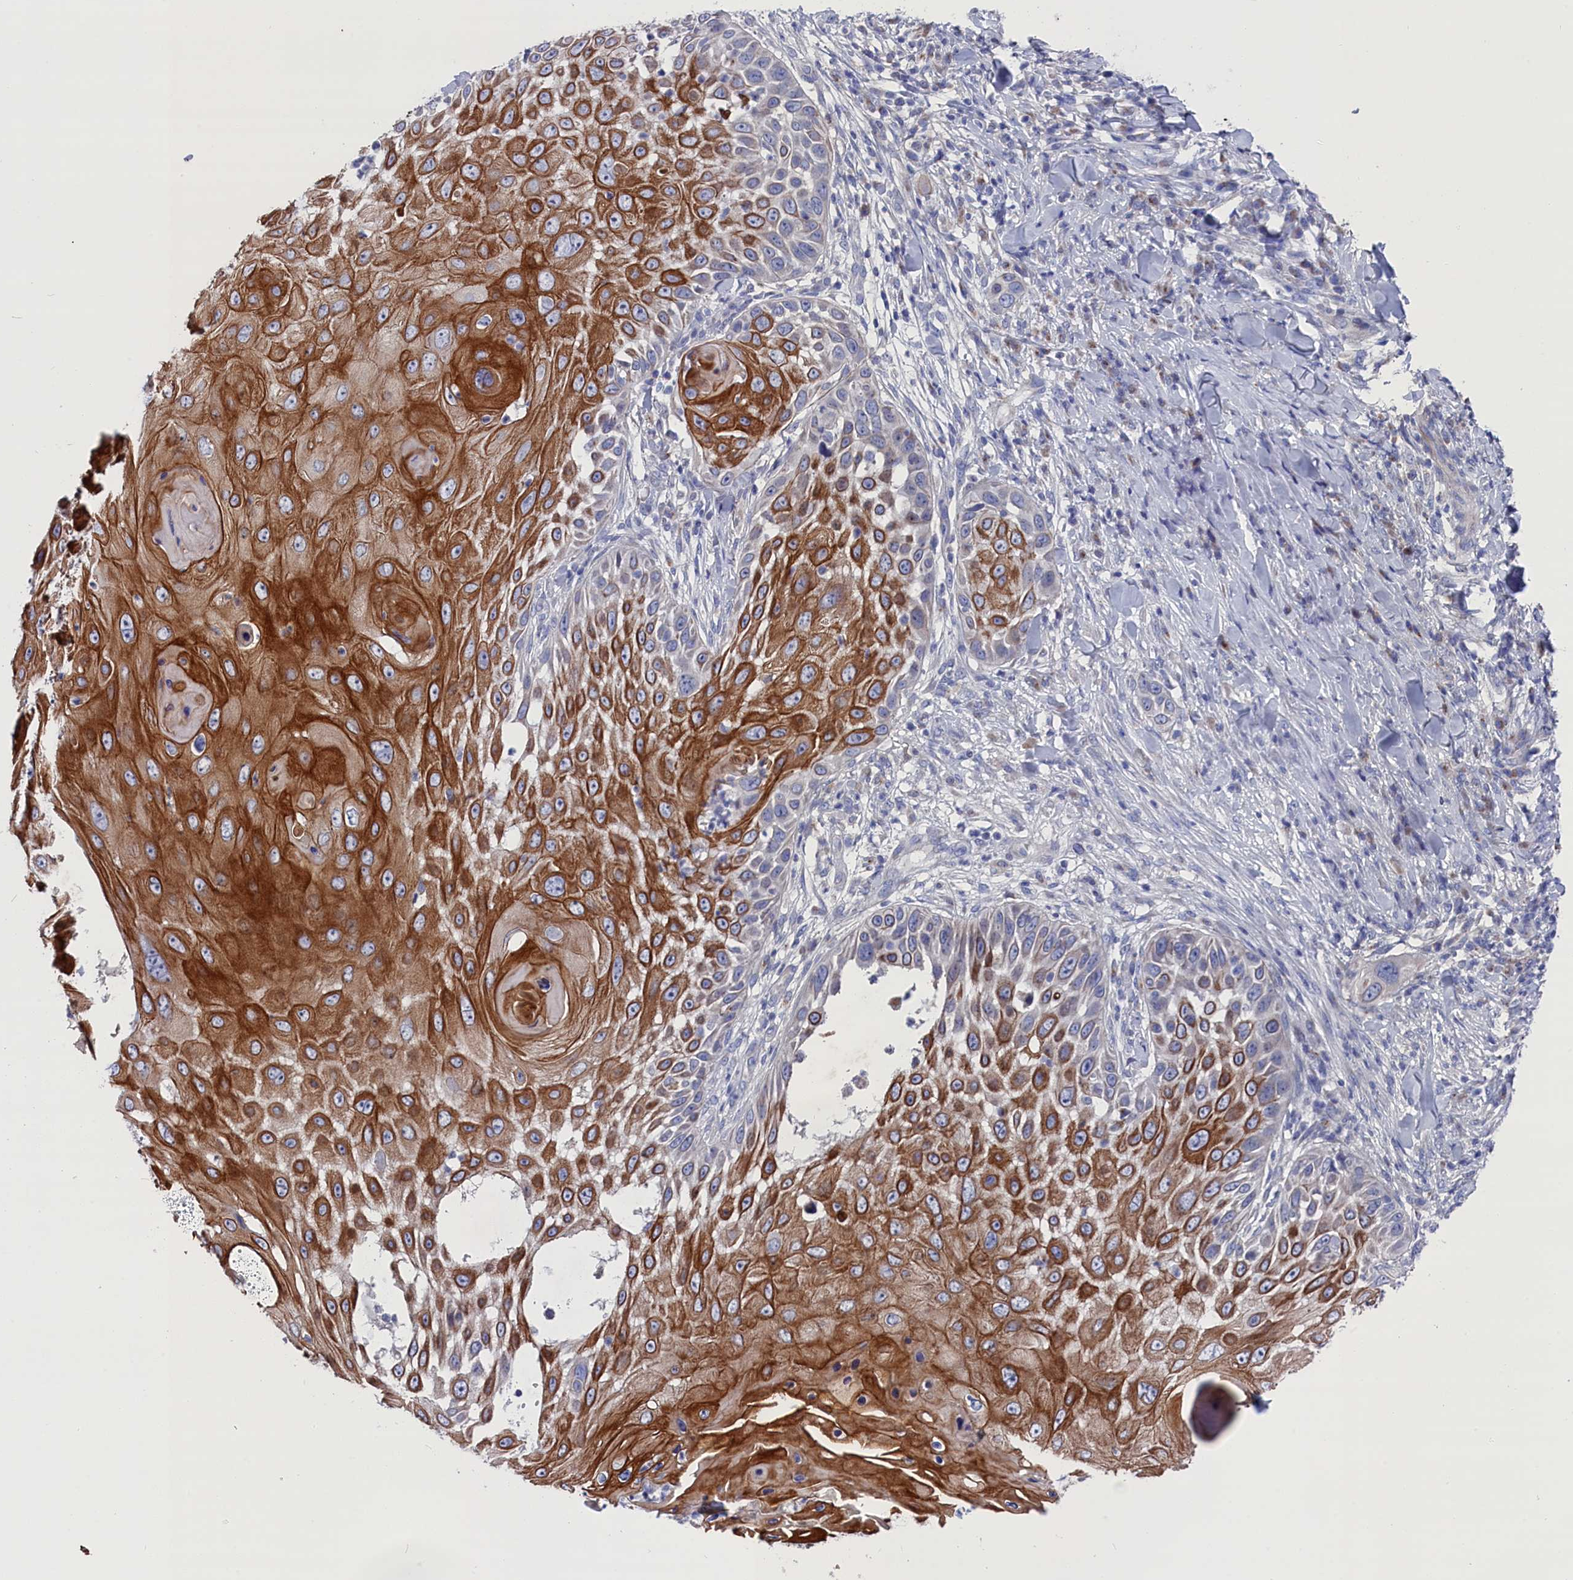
{"staining": {"intensity": "strong", "quantity": "25%-75%", "location": "cytoplasmic/membranous"}, "tissue": "skin cancer", "cell_type": "Tumor cells", "image_type": "cancer", "snomed": [{"axis": "morphology", "description": "Squamous cell carcinoma, NOS"}, {"axis": "topography", "description": "Skin"}], "caption": "A brown stain highlights strong cytoplasmic/membranous expression of a protein in human skin cancer tumor cells.", "gene": "GPR108", "patient": {"sex": "female", "age": 44}}